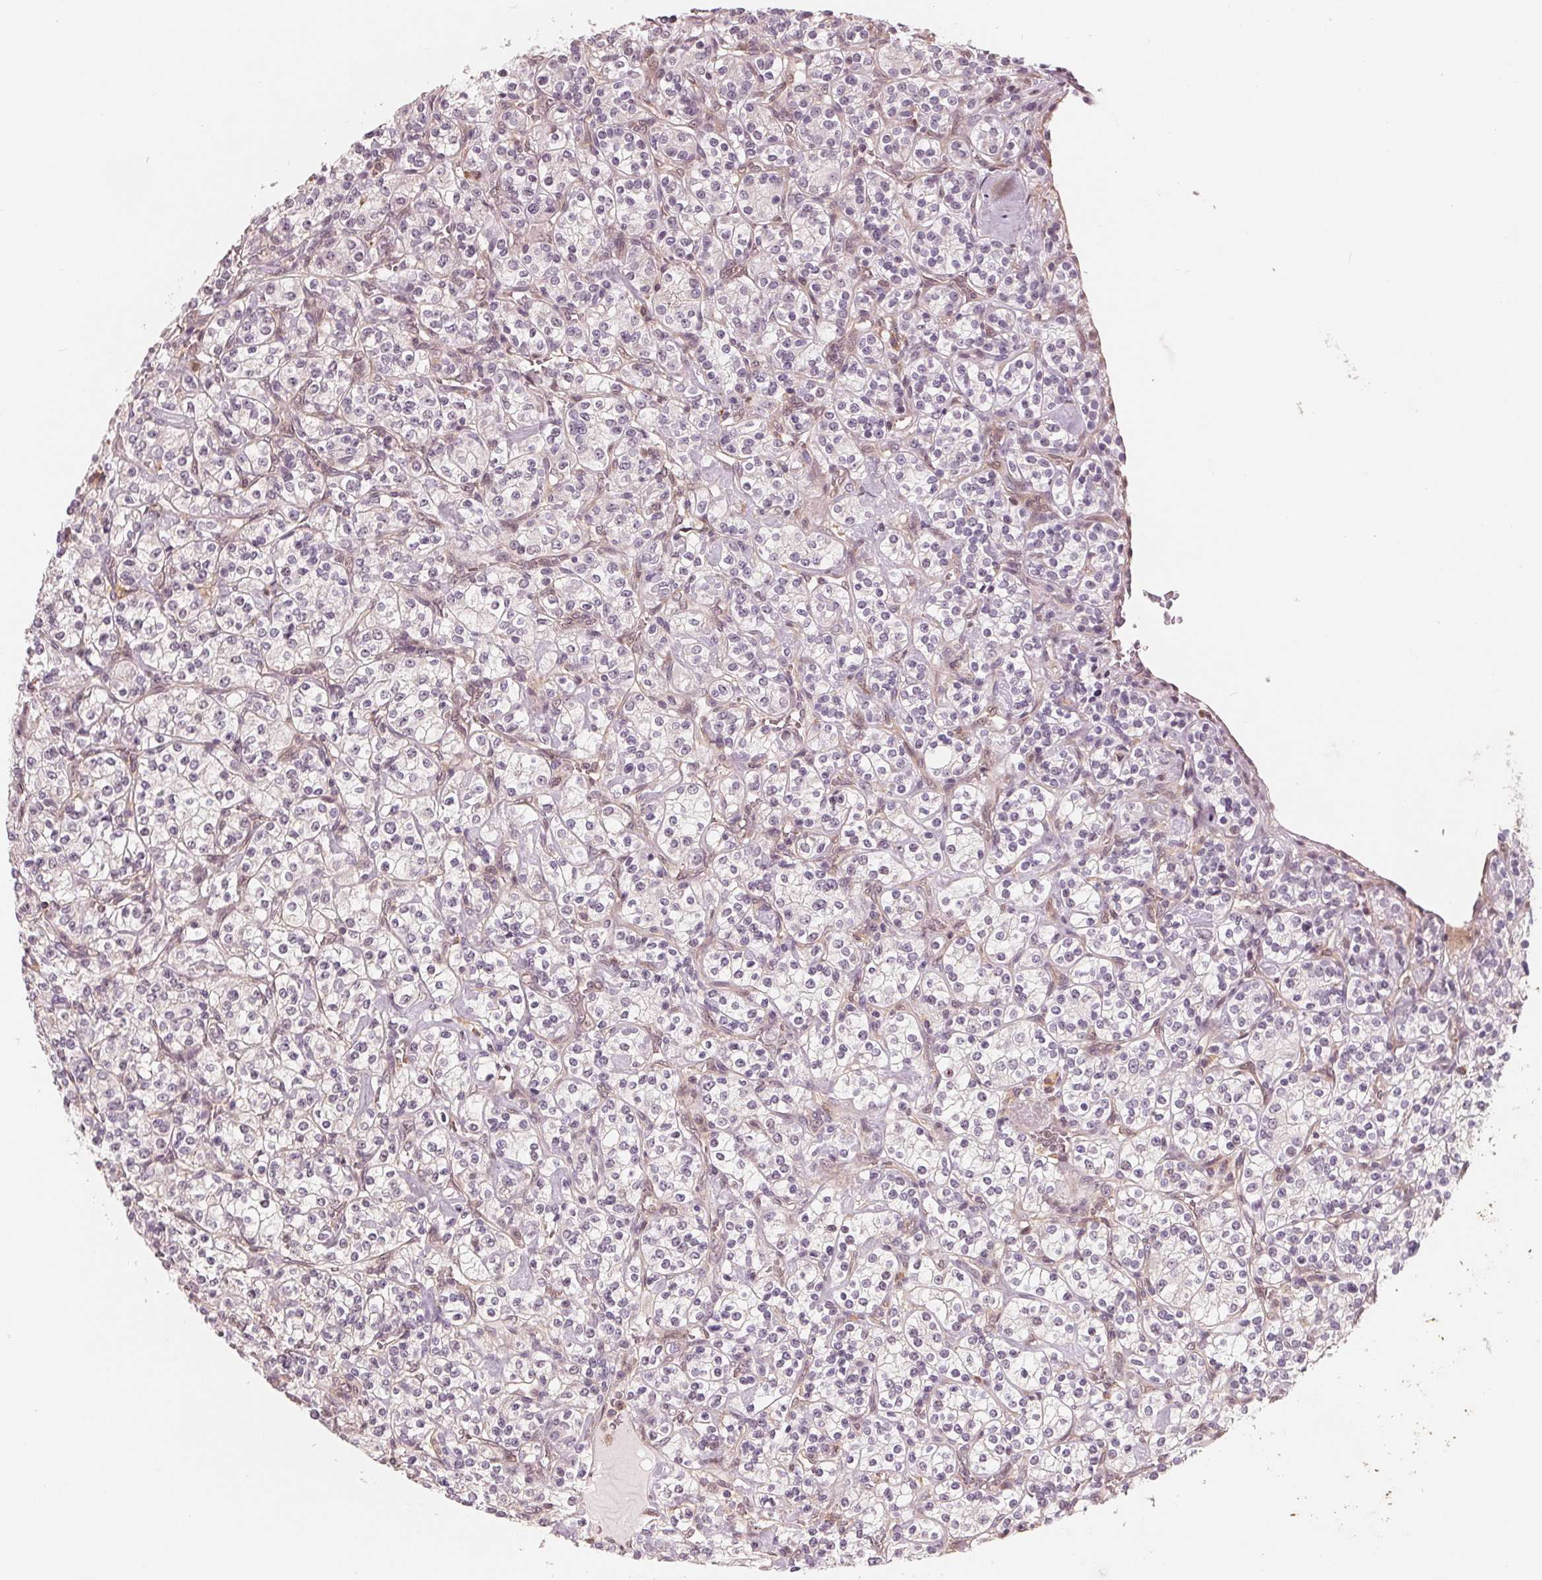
{"staining": {"intensity": "negative", "quantity": "none", "location": "none"}, "tissue": "renal cancer", "cell_type": "Tumor cells", "image_type": "cancer", "snomed": [{"axis": "morphology", "description": "Adenocarcinoma, NOS"}, {"axis": "topography", "description": "Kidney"}], "caption": "Immunohistochemistry micrograph of renal adenocarcinoma stained for a protein (brown), which reveals no positivity in tumor cells.", "gene": "IL9R", "patient": {"sex": "male", "age": 77}}